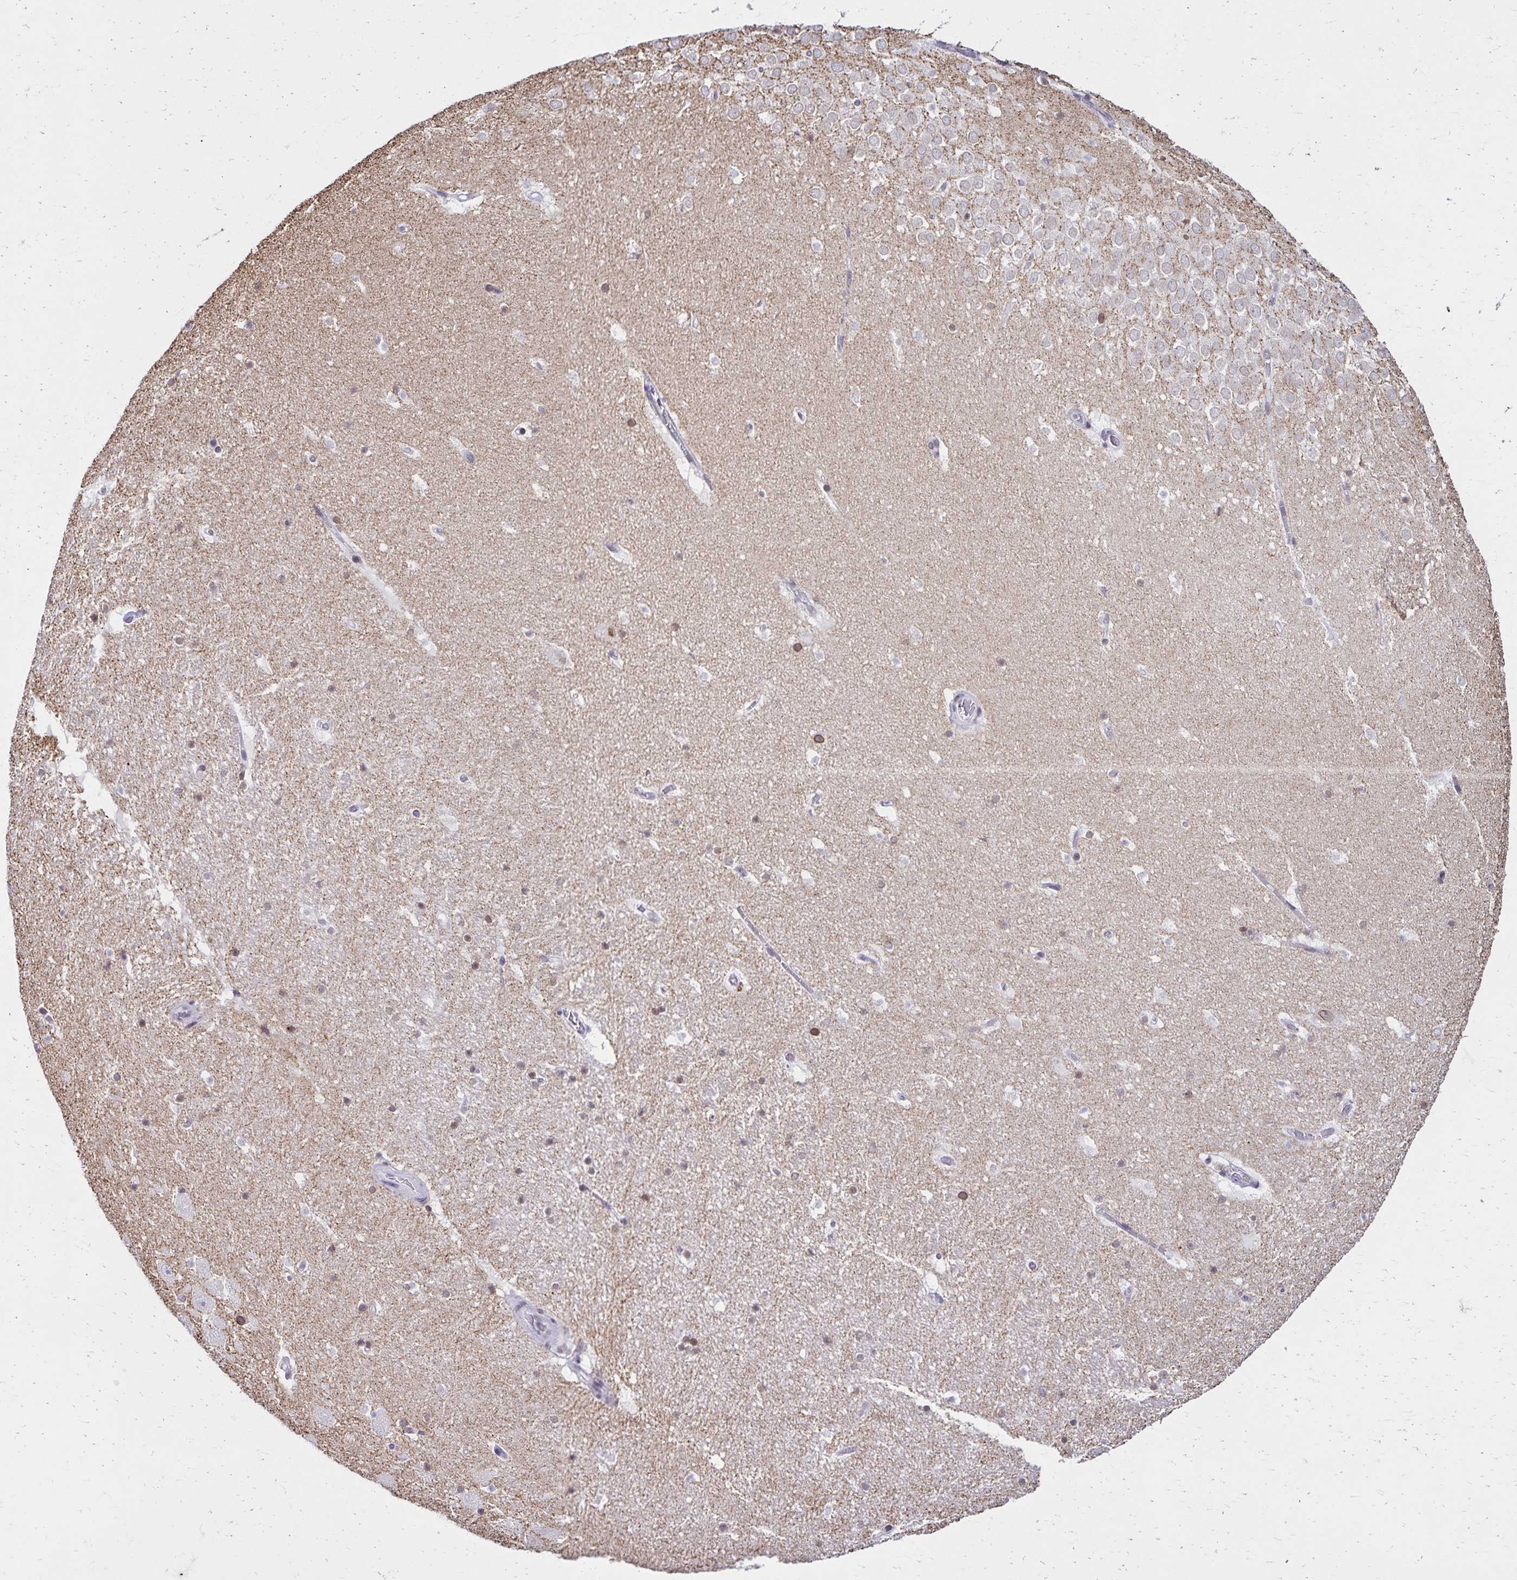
{"staining": {"intensity": "moderate", "quantity": "<25%", "location": "cytoplasmic/membranous,nuclear"}, "tissue": "hippocampus", "cell_type": "Glial cells", "image_type": "normal", "snomed": [{"axis": "morphology", "description": "Normal tissue, NOS"}, {"axis": "topography", "description": "Hippocampus"}], "caption": "Approximately <25% of glial cells in benign hippocampus show moderate cytoplasmic/membranous,nuclear protein staining as visualized by brown immunohistochemical staining.", "gene": "FAM166C", "patient": {"sex": "female", "age": 42}}